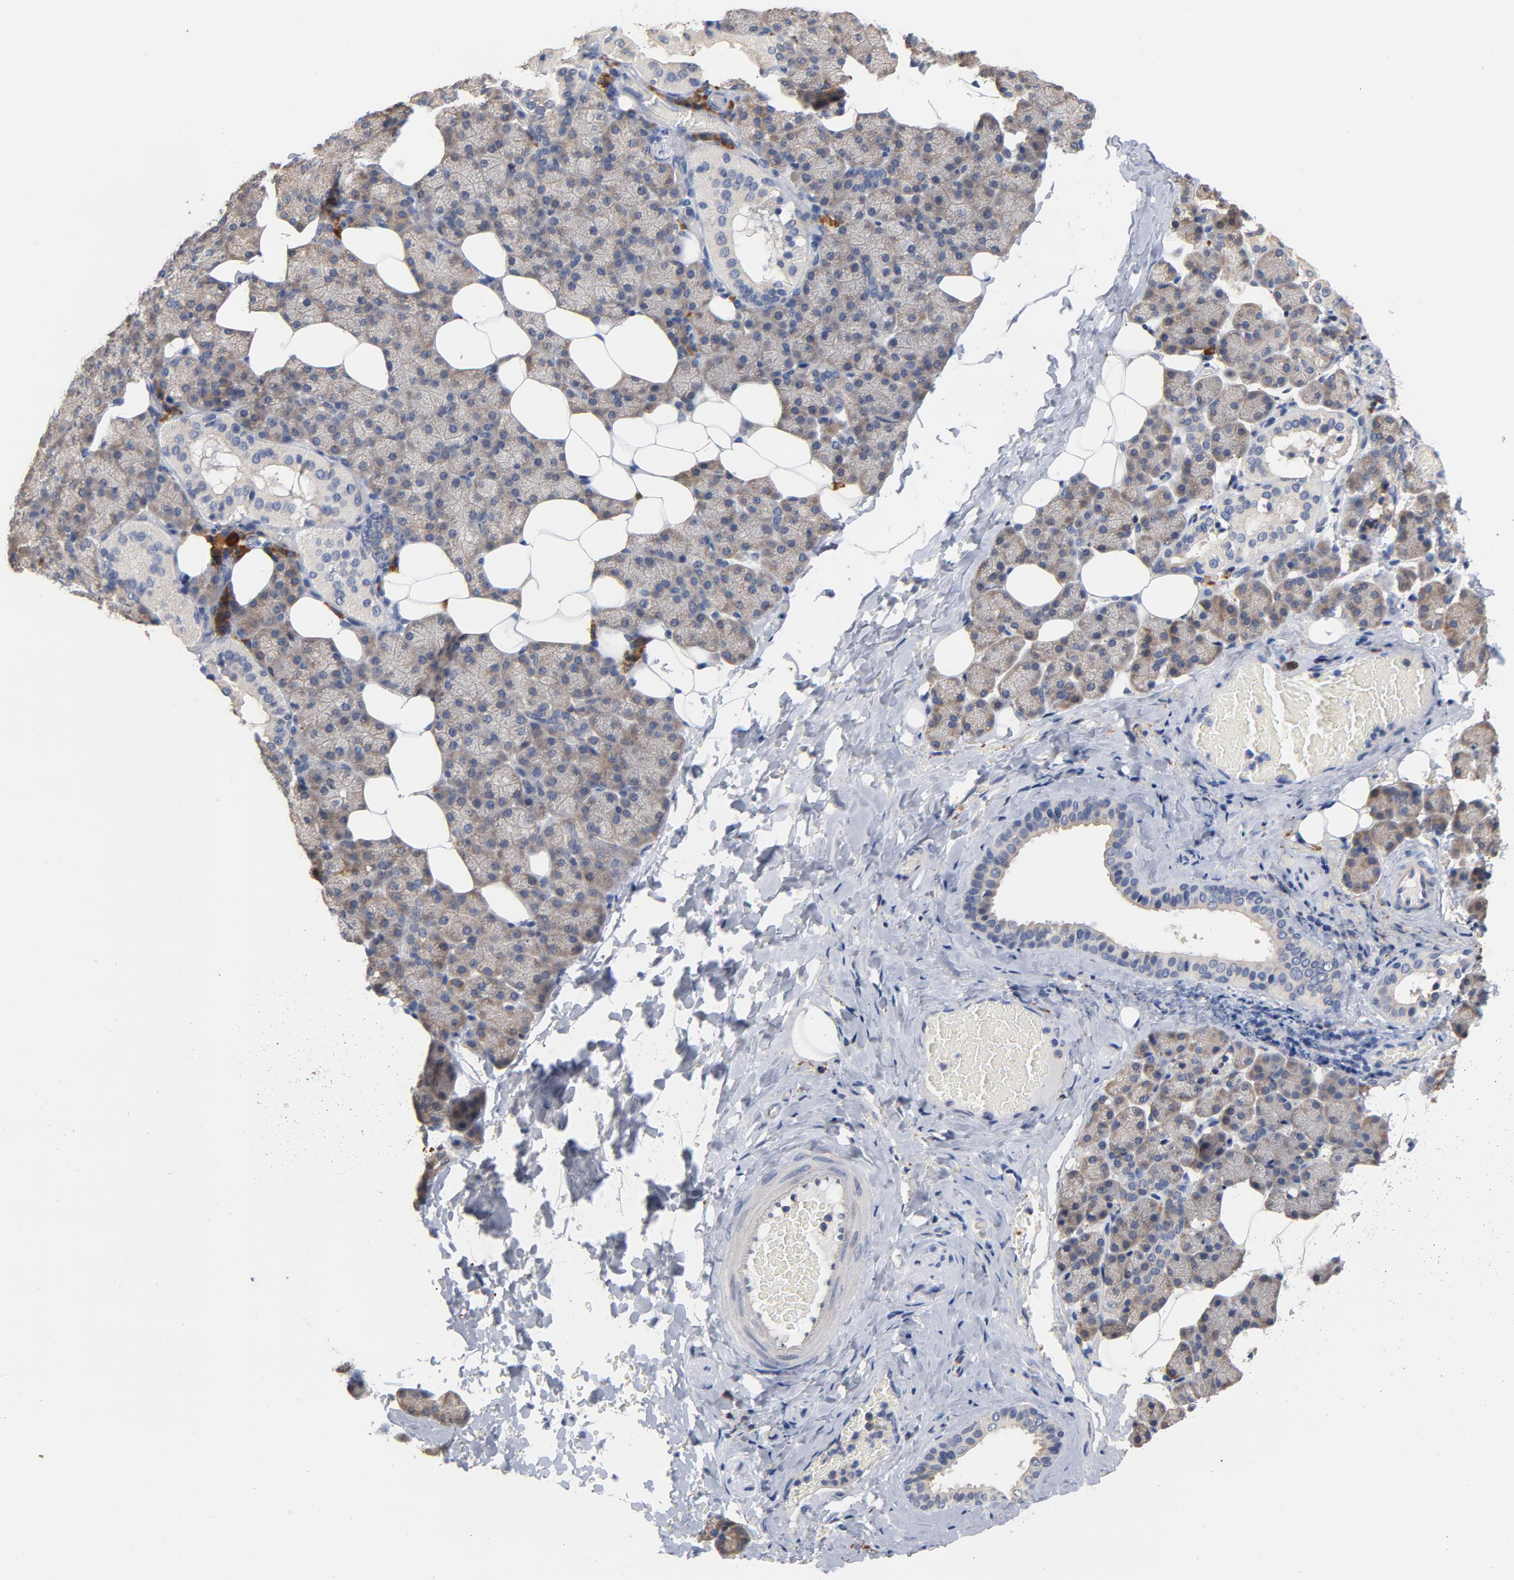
{"staining": {"intensity": "weak", "quantity": "25%-75%", "location": "cytoplasmic/membranous"}, "tissue": "salivary gland", "cell_type": "Glandular cells", "image_type": "normal", "snomed": [{"axis": "morphology", "description": "Normal tissue, NOS"}, {"axis": "topography", "description": "Lymph node"}, {"axis": "topography", "description": "Salivary gland"}], "caption": "IHC photomicrograph of benign human salivary gland stained for a protein (brown), which reveals low levels of weak cytoplasmic/membranous expression in about 25%-75% of glandular cells.", "gene": "TLR4", "patient": {"sex": "male", "age": 8}}